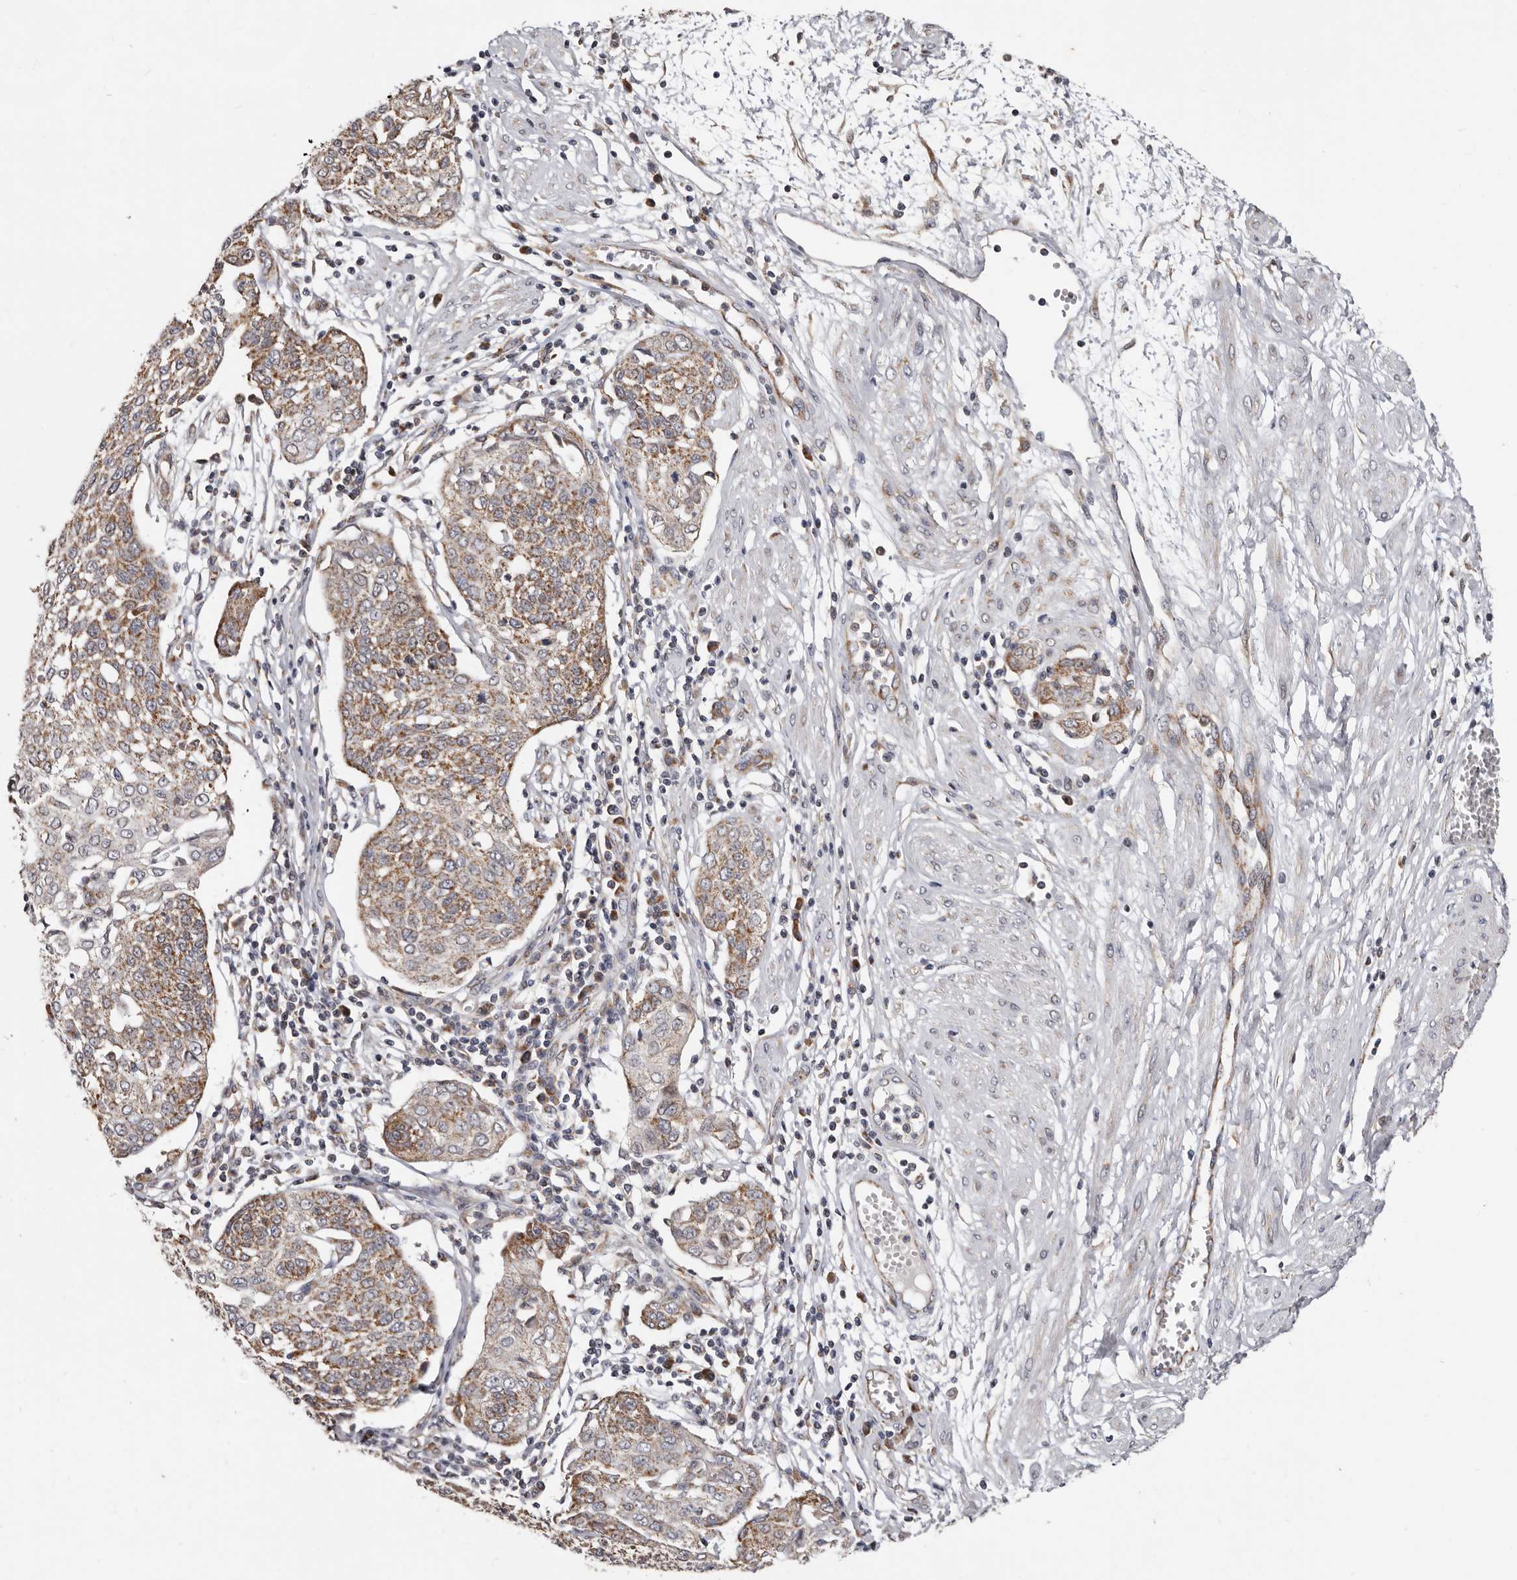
{"staining": {"intensity": "weak", "quantity": ">75%", "location": "cytoplasmic/membranous"}, "tissue": "cervical cancer", "cell_type": "Tumor cells", "image_type": "cancer", "snomed": [{"axis": "morphology", "description": "Squamous cell carcinoma, NOS"}, {"axis": "topography", "description": "Cervix"}], "caption": "This is an image of immunohistochemistry staining of cervical cancer (squamous cell carcinoma), which shows weak positivity in the cytoplasmic/membranous of tumor cells.", "gene": "MRPL18", "patient": {"sex": "female", "age": 34}}